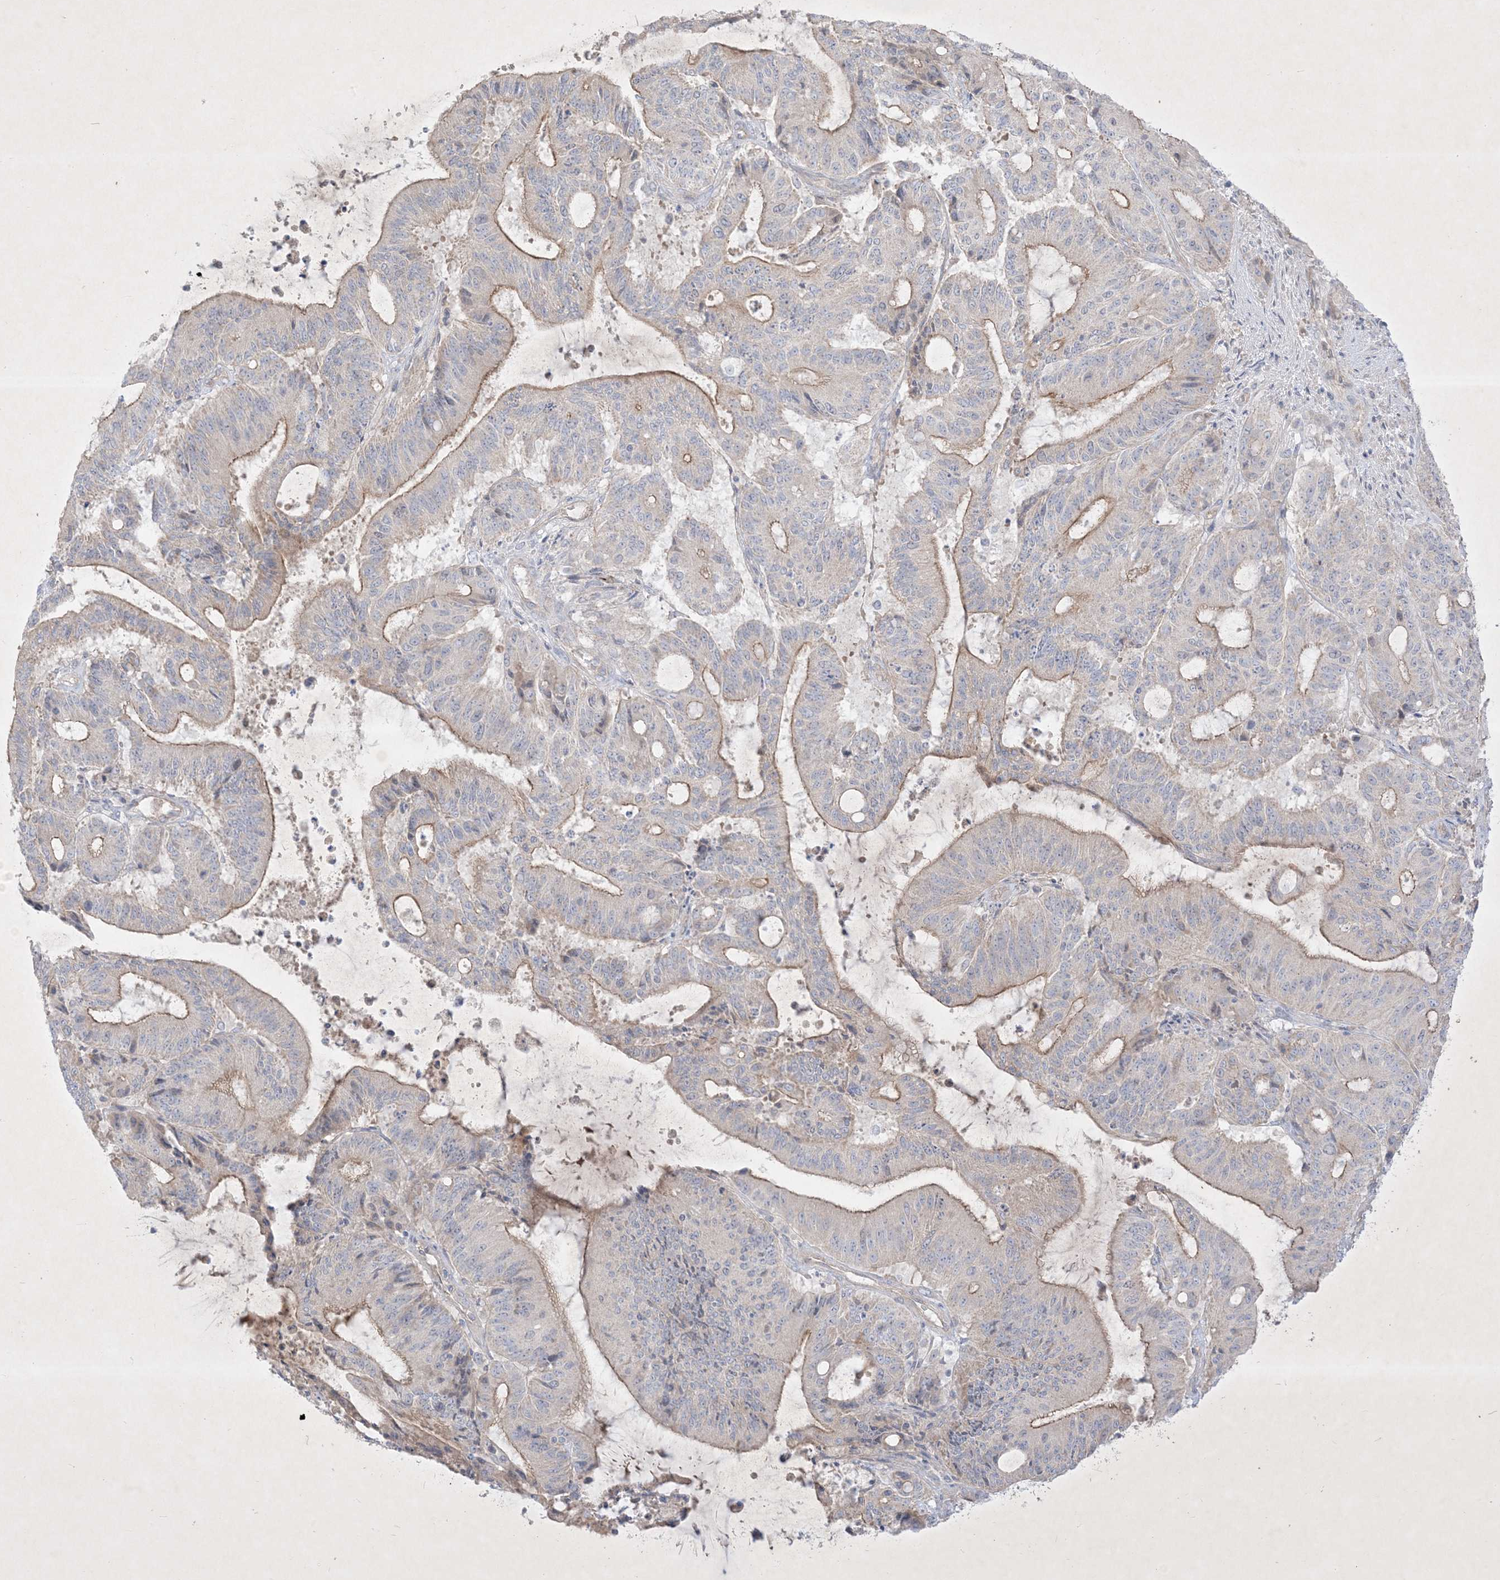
{"staining": {"intensity": "moderate", "quantity": "<25%", "location": "cytoplasmic/membranous"}, "tissue": "liver cancer", "cell_type": "Tumor cells", "image_type": "cancer", "snomed": [{"axis": "morphology", "description": "Normal tissue, NOS"}, {"axis": "morphology", "description": "Cholangiocarcinoma"}, {"axis": "topography", "description": "Liver"}, {"axis": "topography", "description": "Peripheral nerve tissue"}], "caption": "Immunohistochemical staining of human liver cancer (cholangiocarcinoma) shows low levels of moderate cytoplasmic/membranous expression in approximately <25% of tumor cells.", "gene": "PLEKHA3", "patient": {"sex": "female", "age": 73}}